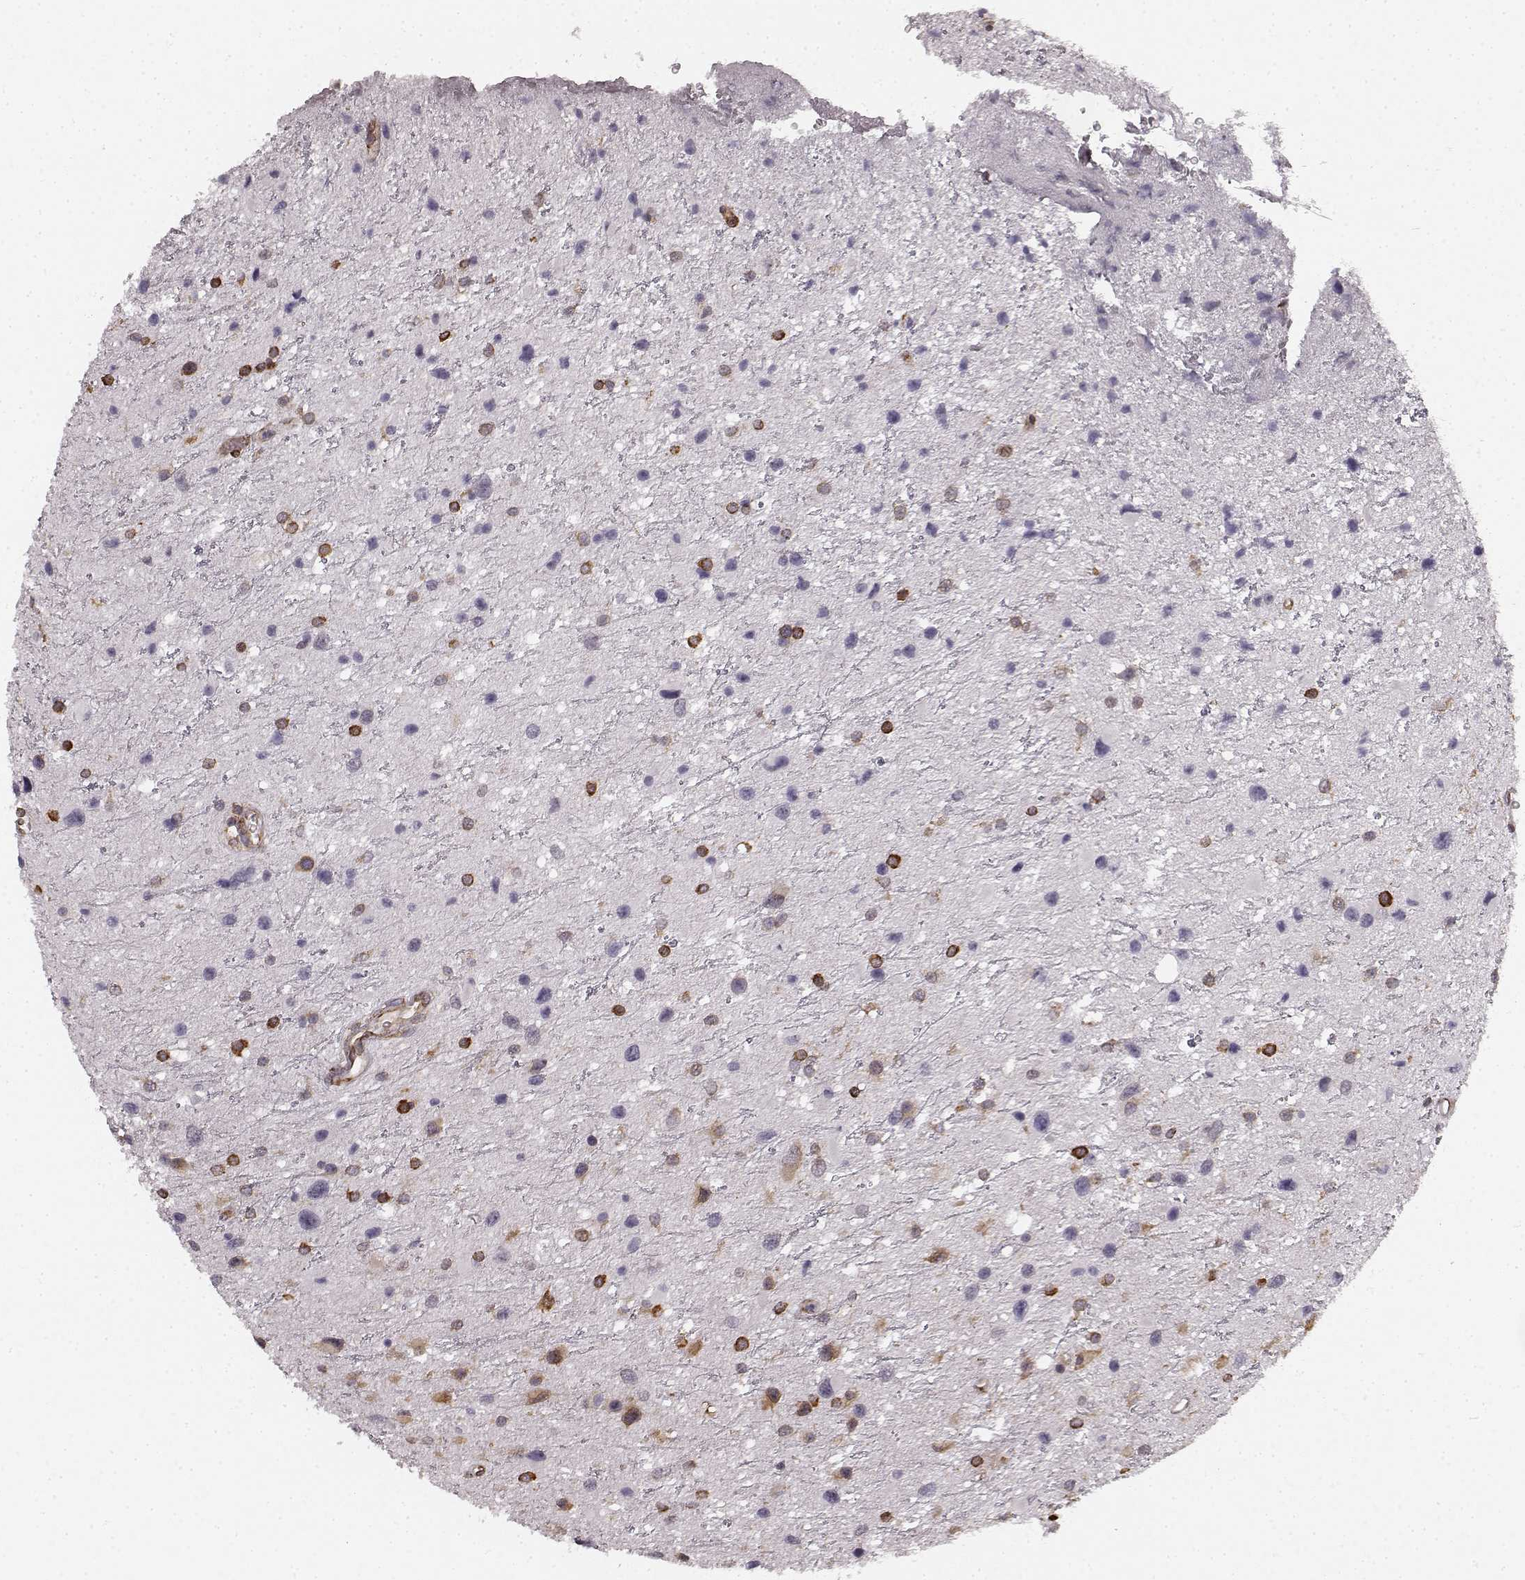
{"staining": {"intensity": "strong", "quantity": "<25%", "location": "cytoplasmic/membranous"}, "tissue": "glioma", "cell_type": "Tumor cells", "image_type": "cancer", "snomed": [{"axis": "morphology", "description": "Glioma, malignant, Low grade"}, {"axis": "topography", "description": "Brain"}], "caption": "High-magnification brightfield microscopy of malignant low-grade glioma stained with DAB (brown) and counterstained with hematoxylin (blue). tumor cells exhibit strong cytoplasmic/membranous staining is identified in approximately<25% of cells. (IHC, brightfield microscopy, high magnification).", "gene": "TMEM14A", "patient": {"sex": "female", "age": 32}}